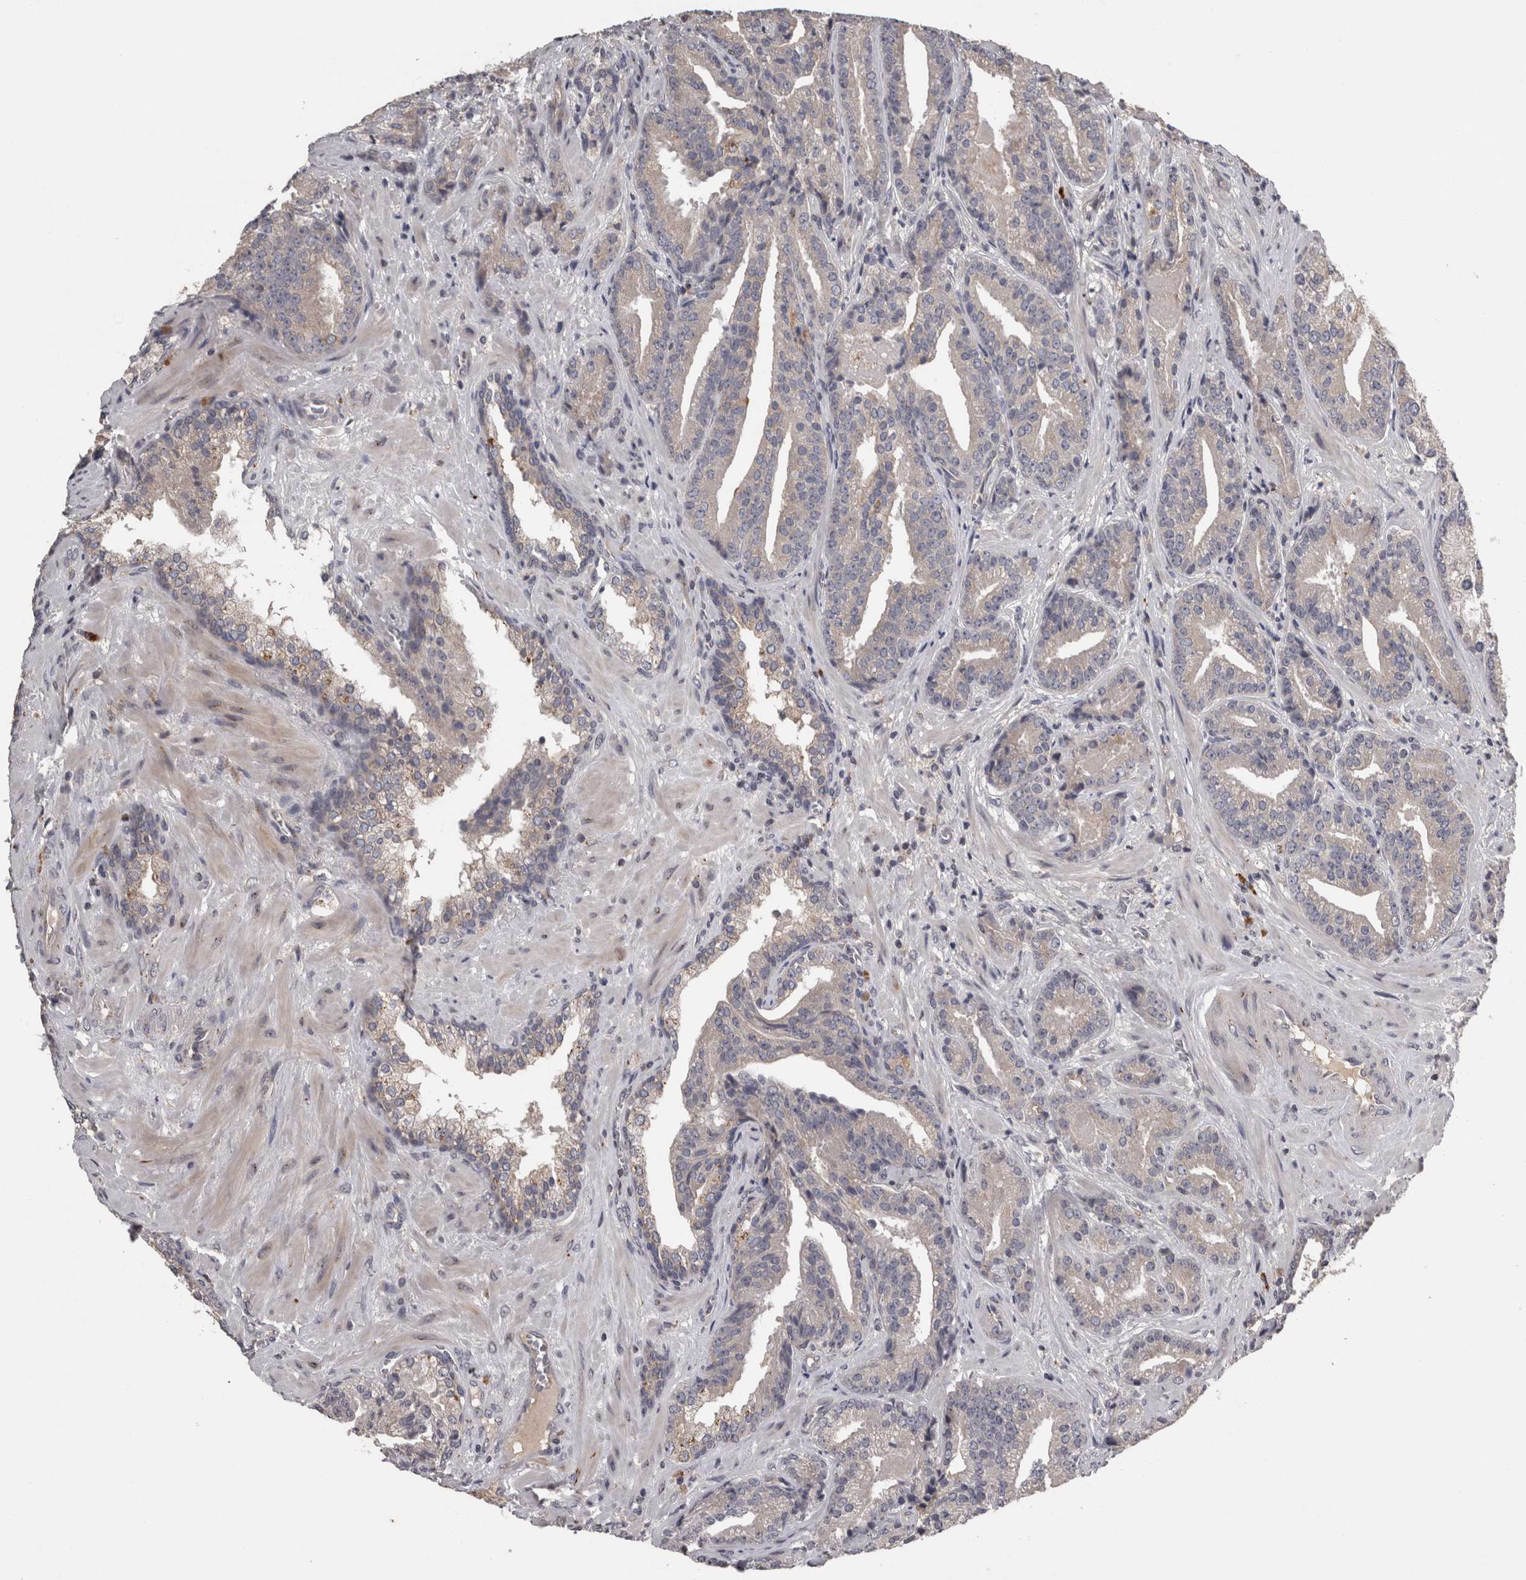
{"staining": {"intensity": "weak", "quantity": "<25%", "location": "cytoplasmic/membranous"}, "tissue": "prostate cancer", "cell_type": "Tumor cells", "image_type": "cancer", "snomed": [{"axis": "morphology", "description": "Adenocarcinoma, Low grade"}, {"axis": "topography", "description": "Prostate"}], "caption": "Immunohistochemistry (IHC) of prostate cancer (adenocarcinoma (low-grade)) shows no positivity in tumor cells.", "gene": "PCM1", "patient": {"sex": "male", "age": 67}}